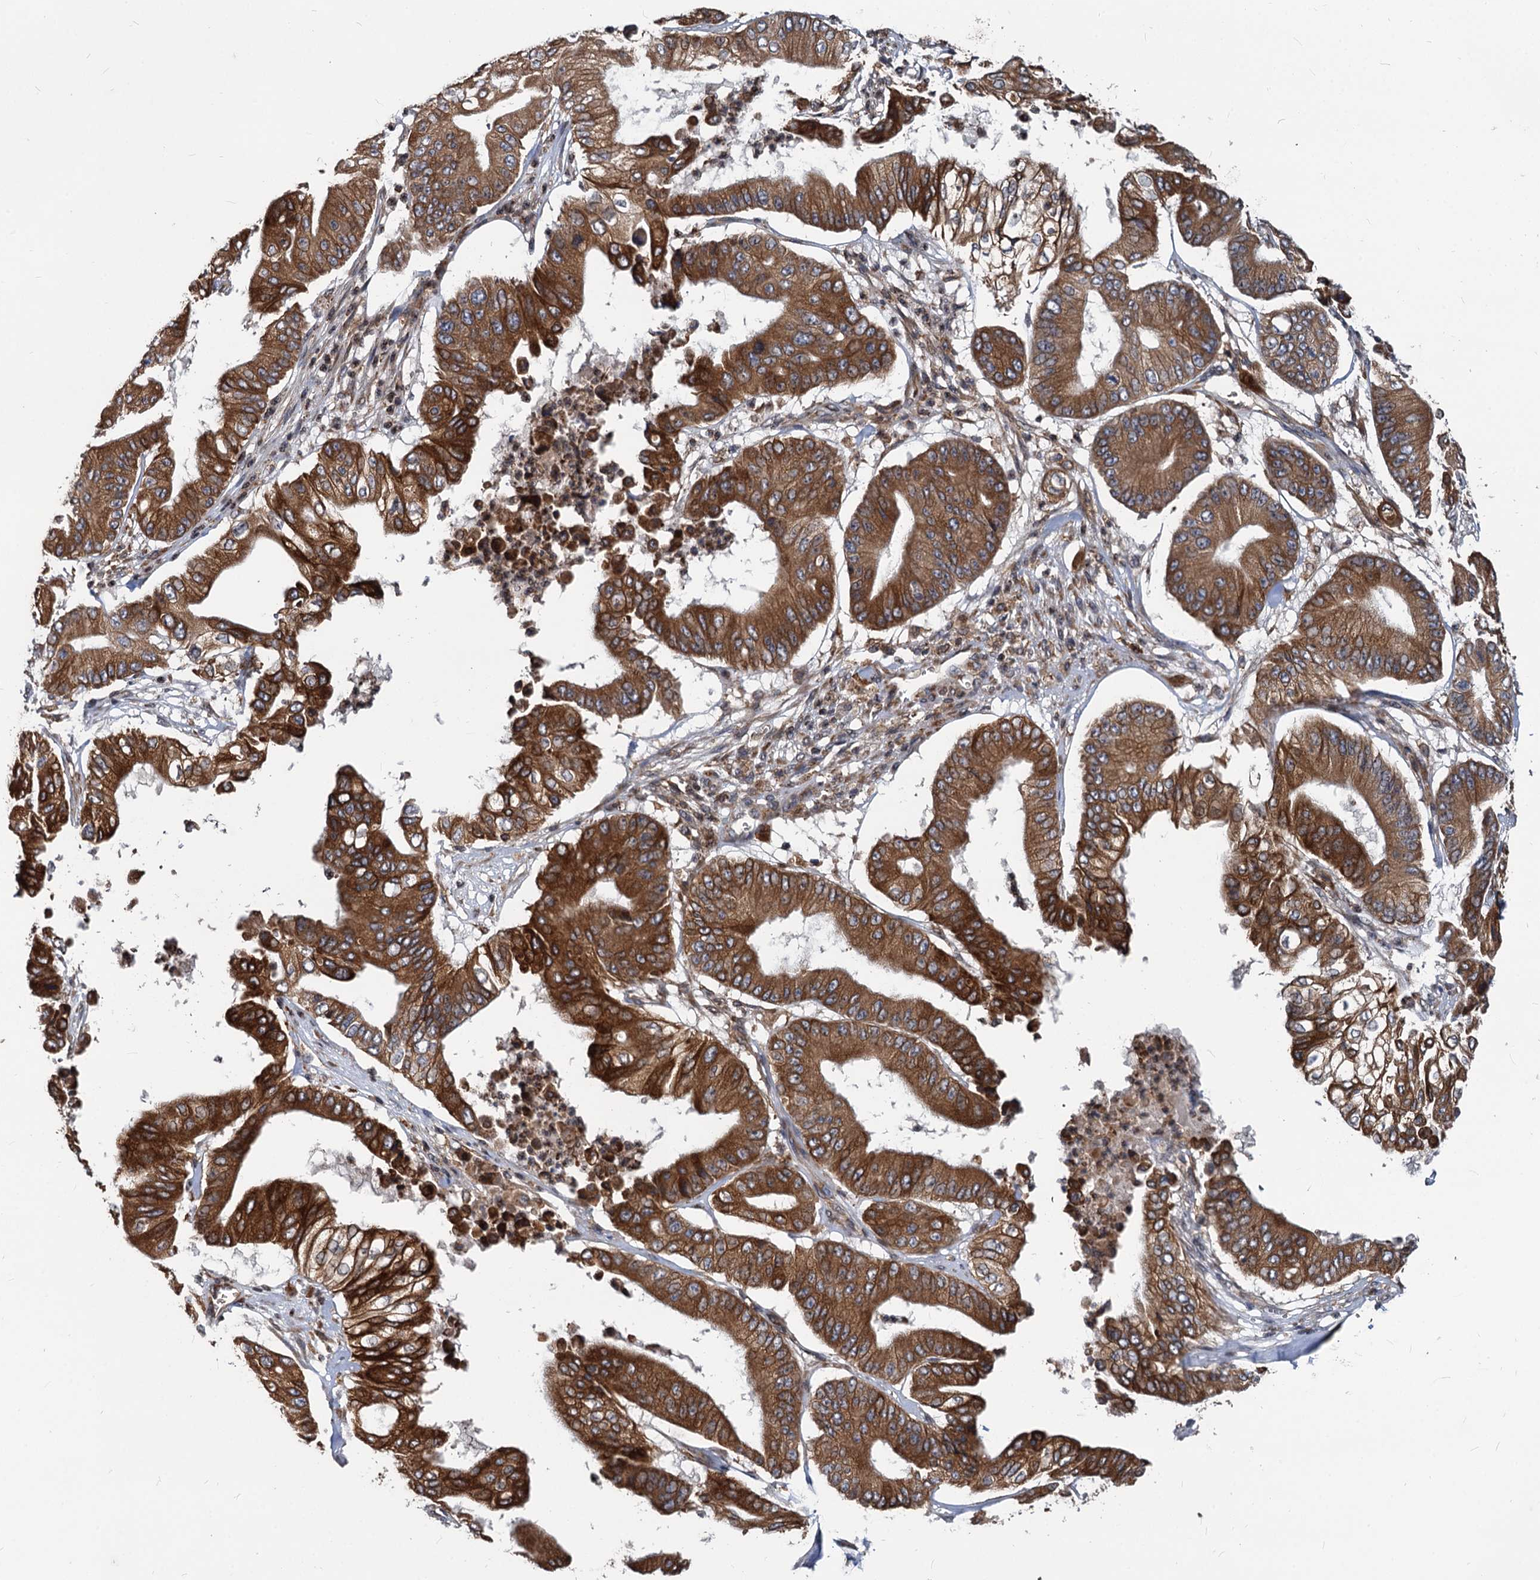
{"staining": {"intensity": "strong", "quantity": ">75%", "location": "cytoplasmic/membranous"}, "tissue": "pancreatic cancer", "cell_type": "Tumor cells", "image_type": "cancer", "snomed": [{"axis": "morphology", "description": "Adenocarcinoma, NOS"}, {"axis": "topography", "description": "Pancreas"}], "caption": "A brown stain labels strong cytoplasmic/membranous expression of a protein in human pancreatic cancer tumor cells.", "gene": "STIM1", "patient": {"sex": "female", "age": 77}}